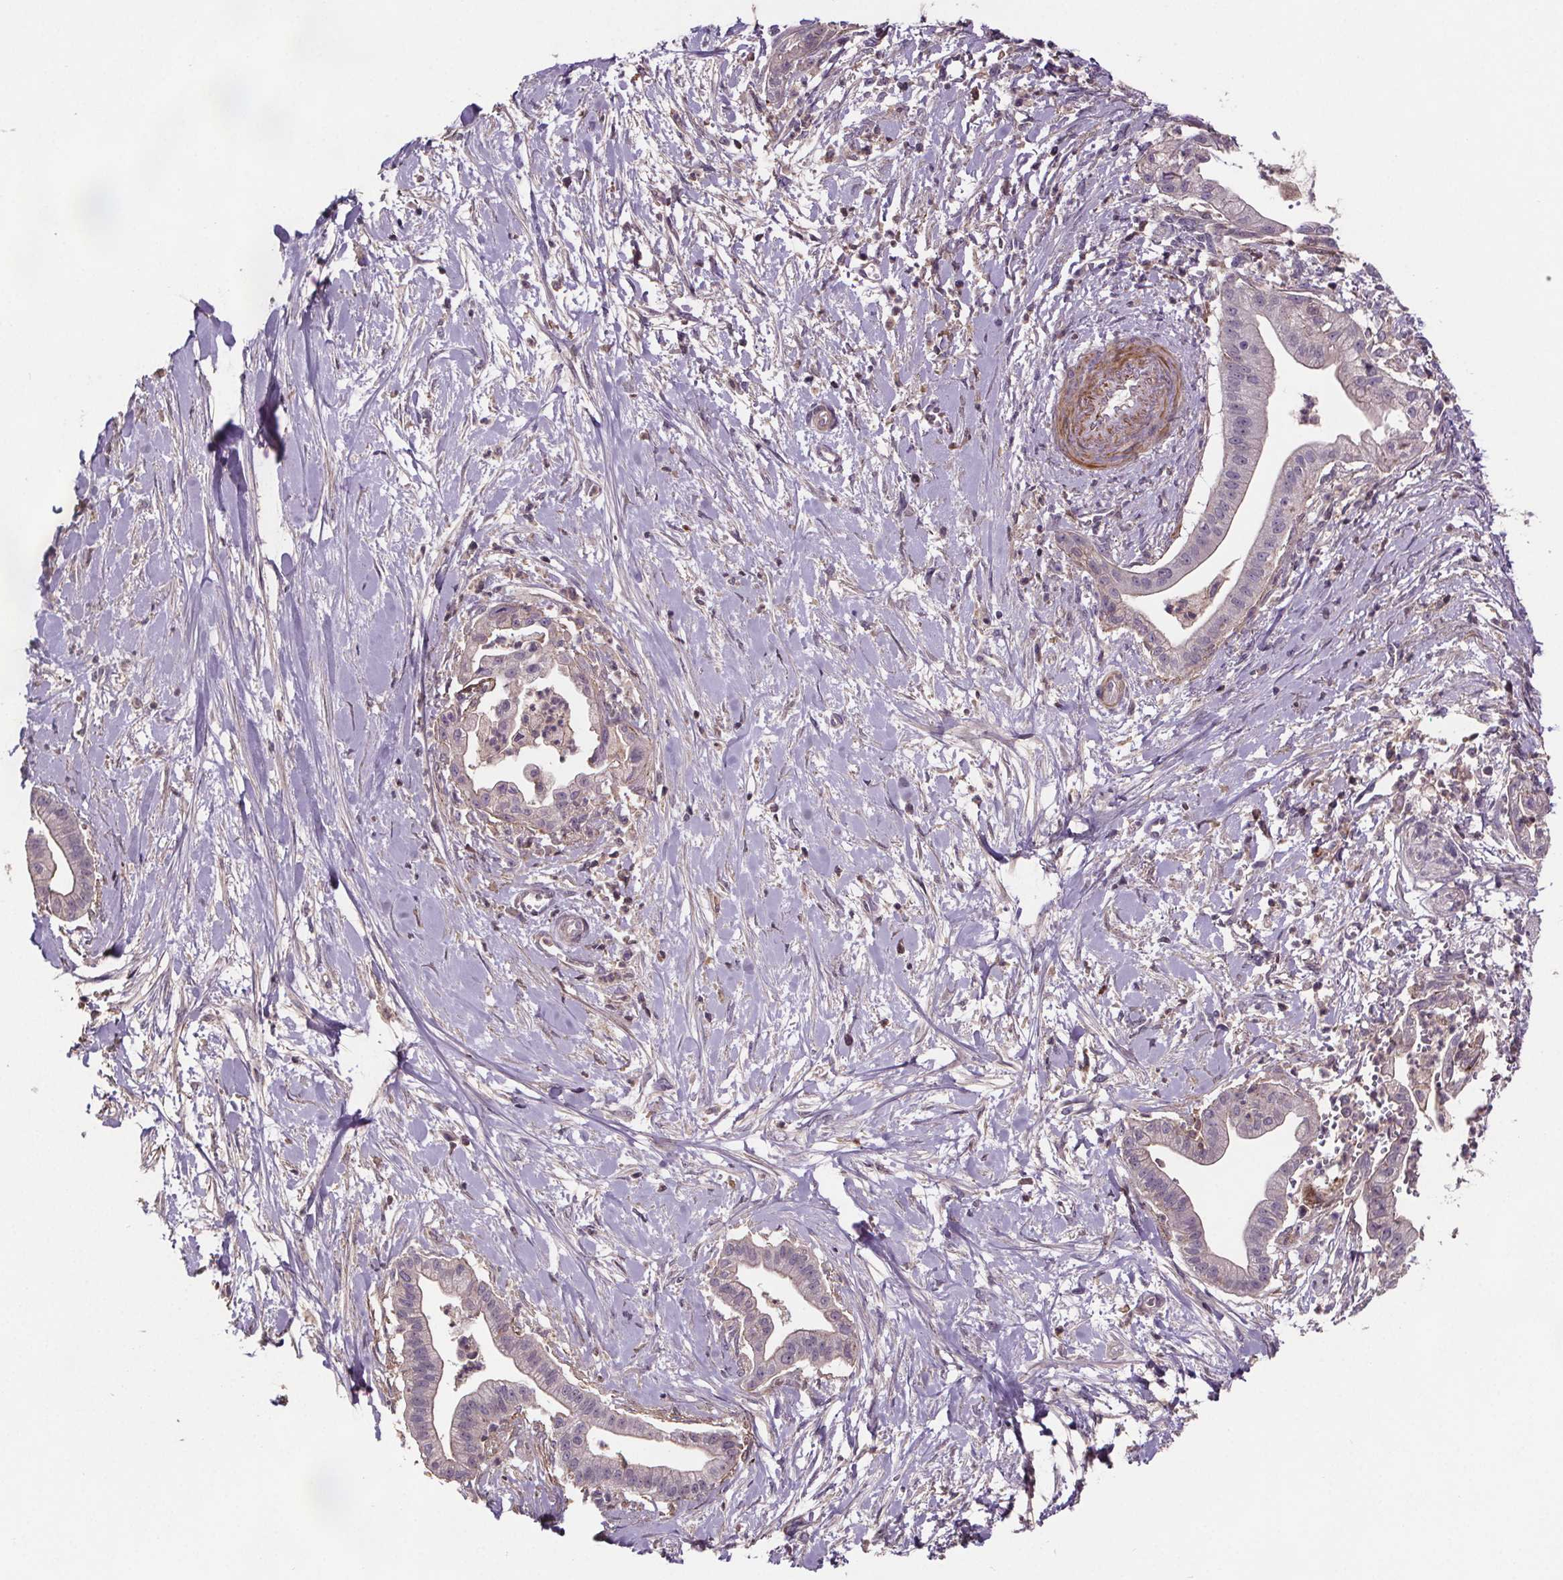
{"staining": {"intensity": "negative", "quantity": "none", "location": "none"}, "tissue": "pancreatic cancer", "cell_type": "Tumor cells", "image_type": "cancer", "snomed": [{"axis": "morphology", "description": "Normal tissue, NOS"}, {"axis": "morphology", "description": "Adenocarcinoma, NOS"}, {"axis": "topography", "description": "Lymph node"}, {"axis": "topography", "description": "Pancreas"}], "caption": "Pancreatic cancer (adenocarcinoma) was stained to show a protein in brown. There is no significant expression in tumor cells. (DAB (3,3'-diaminobenzidine) immunohistochemistry (IHC) visualized using brightfield microscopy, high magnification).", "gene": "CLN3", "patient": {"sex": "female", "age": 58}}